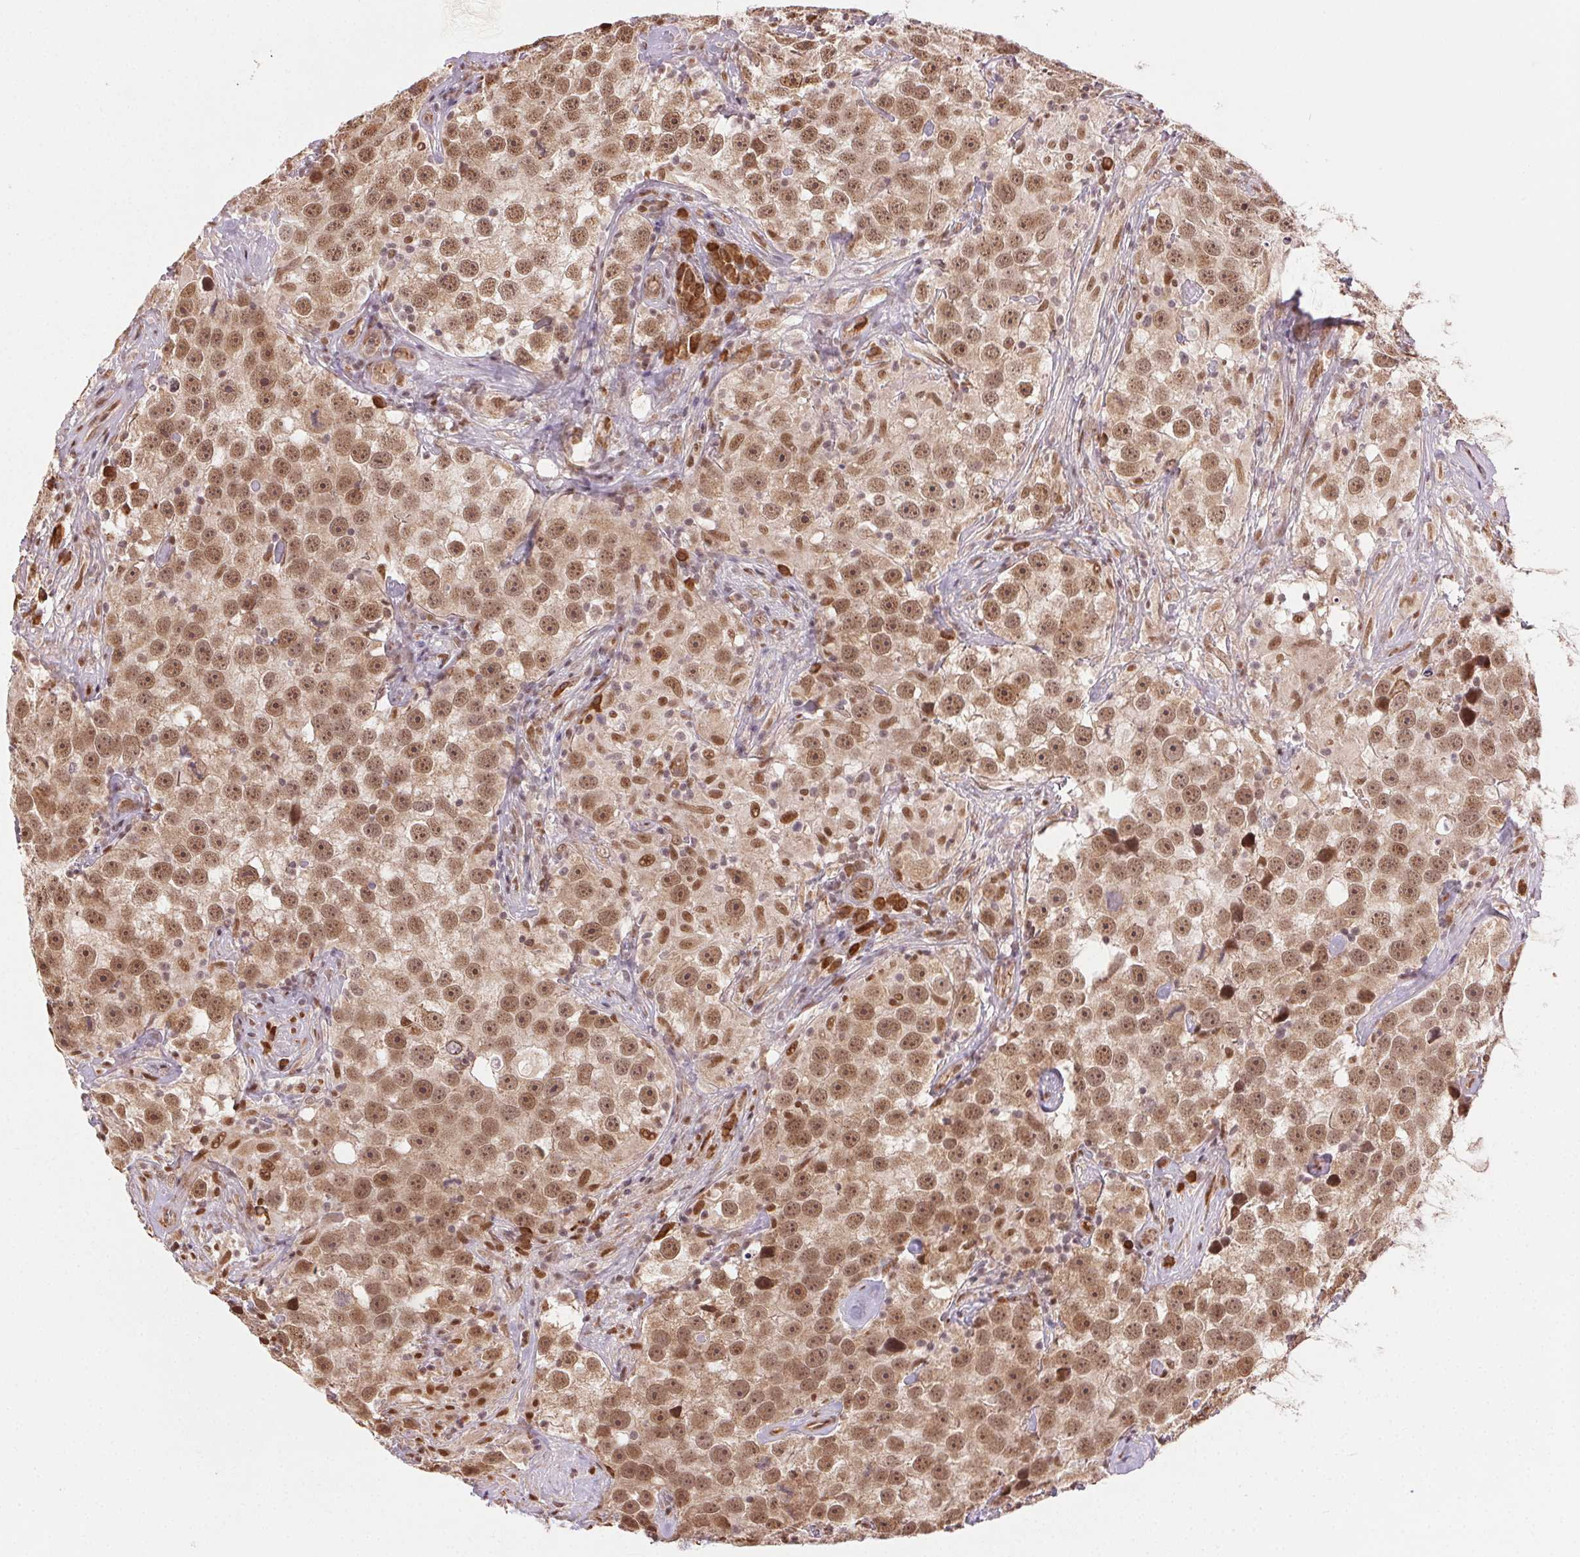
{"staining": {"intensity": "moderate", "quantity": ">75%", "location": "nuclear"}, "tissue": "testis cancer", "cell_type": "Tumor cells", "image_type": "cancer", "snomed": [{"axis": "morphology", "description": "Seminoma, NOS"}, {"axis": "topography", "description": "Testis"}], "caption": "Immunohistochemical staining of human testis cancer (seminoma) displays medium levels of moderate nuclear protein positivity in approximately >75% of tumor cells.", "gene": "TREML4", "patient": {"sex": "male", "age": 49}}